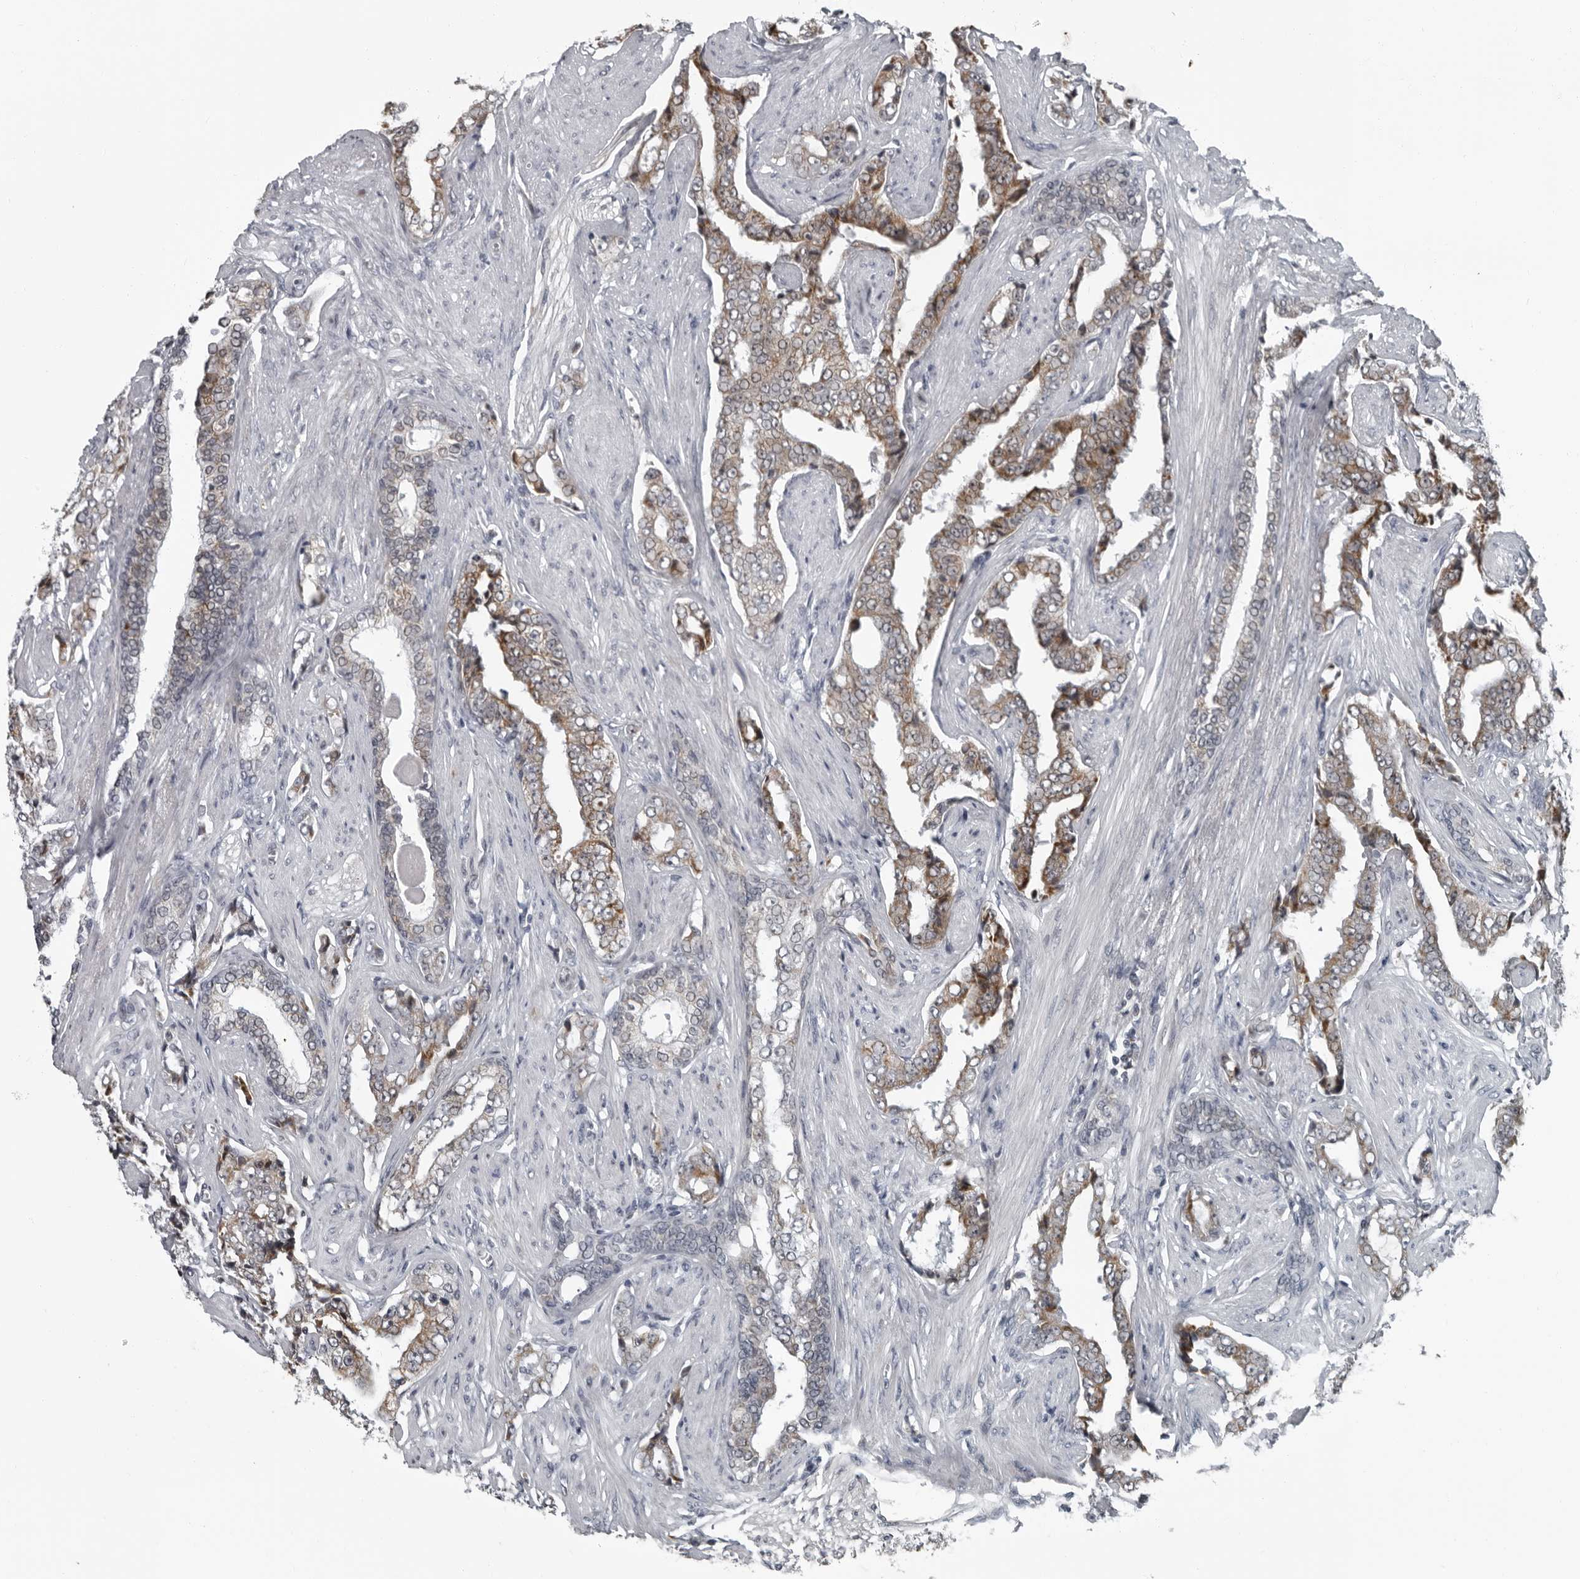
{"staining": {"intensity": "moderate", "quantity": "<25%", "location": "cytoplasmic/membranous"}, "tissue": "prostate cancer", "cell_type": "Tumor cells", "image_type": "cancer", "snomed": [{"axis": "morphology", "description": "Adenocarcinoma, High grade"}, {"axis": "topography", "description": "Prostate"}], "caption": "The immunohistochemical stain shows moderate cytoplasmic/membranous staining in tumor cells of prostate cancer (adenocarcinoma (high-grade)) tissue.", "gene": "RTCA", "patient": {"sex": "male", "age": 71}}